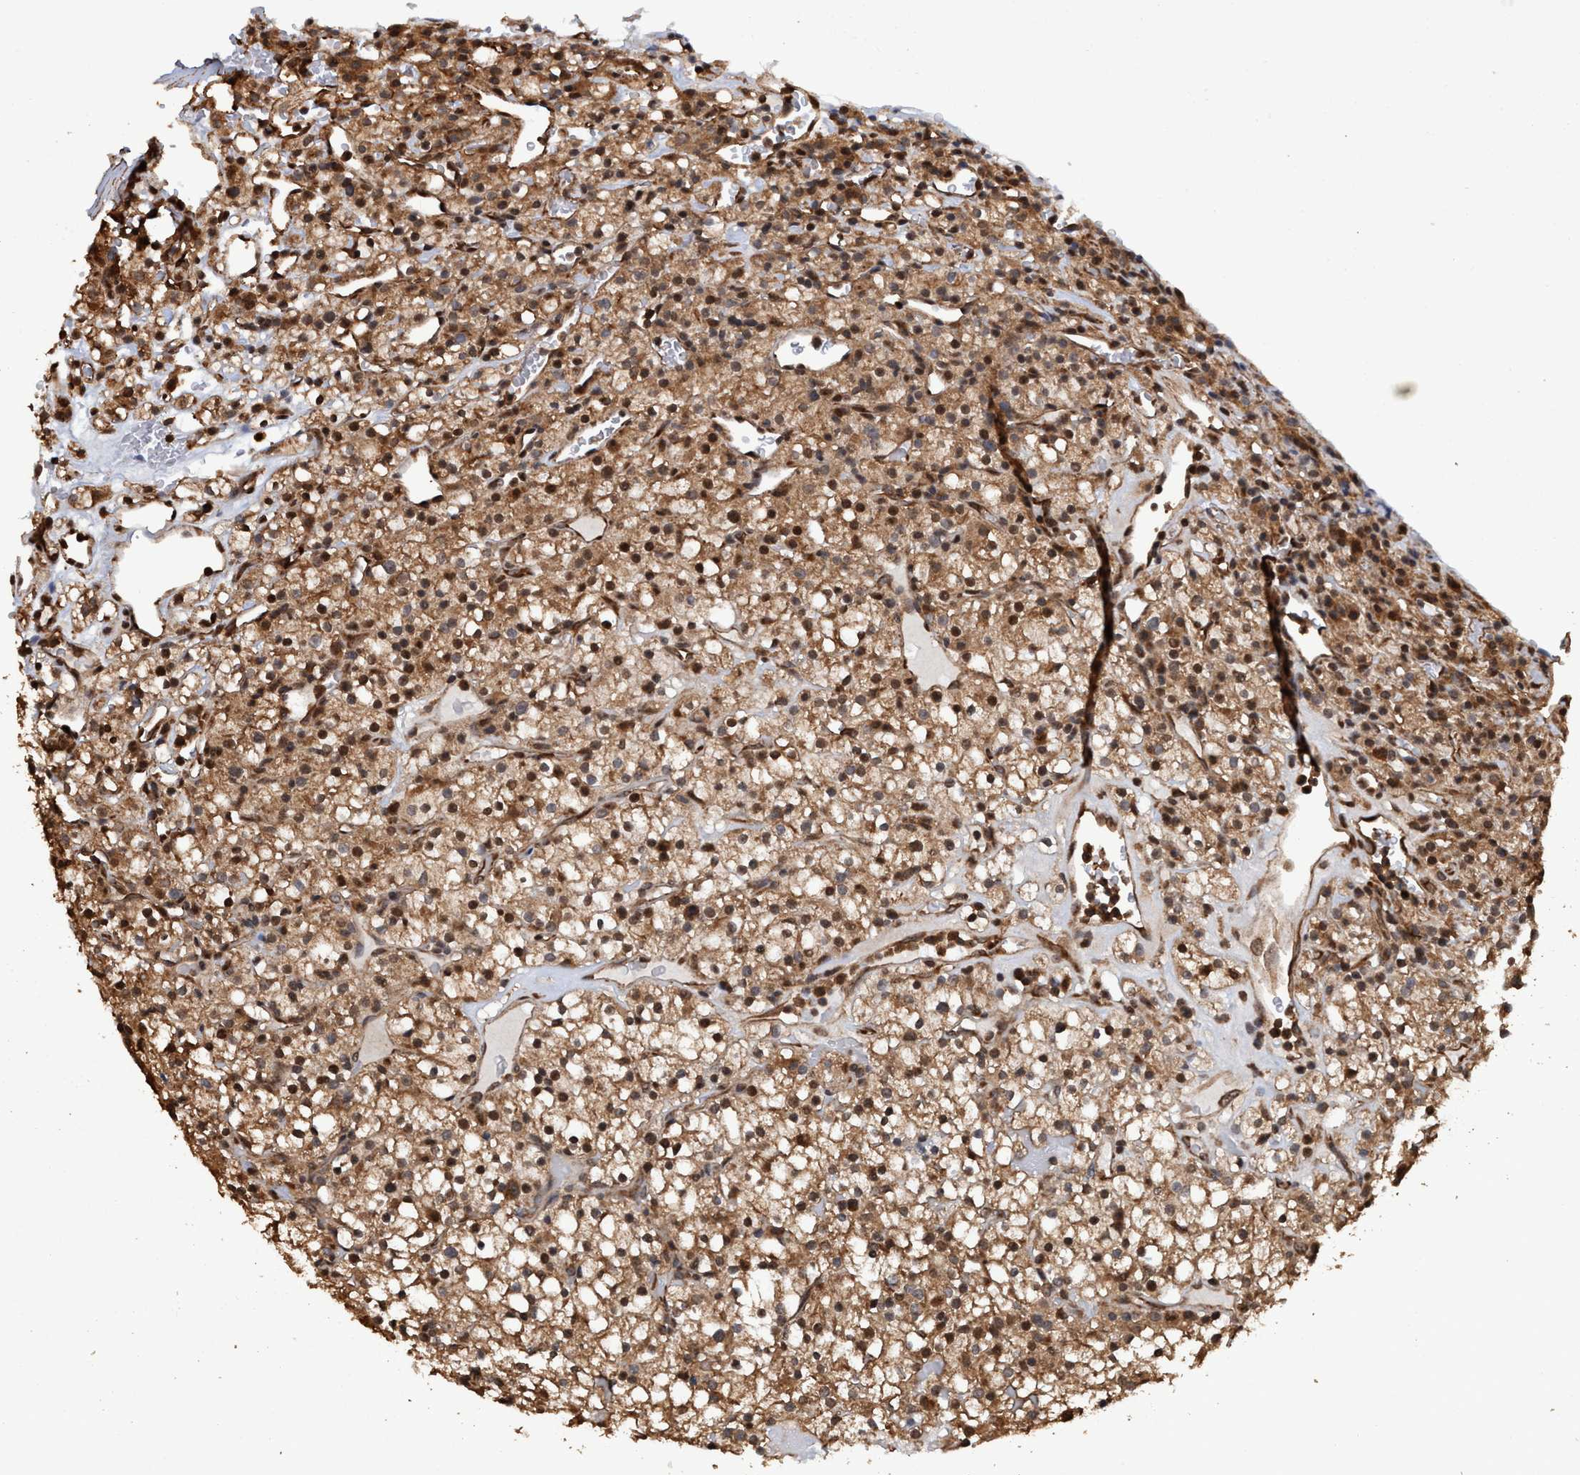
{"staining": {"intensity": "moderate", "quantity": ">75%", "location": "cytoplasmic/membranous,nuclear"}, "tissue": "renal cancer", "cell_type": "Tumor cells", "image_type": "cancer", "snomed": [{"axis": "morphology", "description": "Normal tissue, NOS"}, {"axis": "morphology", "description": "Adenocarcinoma, NOS"}, {"axis": "topography", "description": "Kidney"}], "caption": "This photomicrograph exhibits immunohistochemistry staining of human renal adenocarcinoma, with medium moderate cytoplasmic/membranous and nuclear expression in about >75% of tumor cells.", "gene": "TRPC7", "patient": {"sex": "female", "age": 72}}